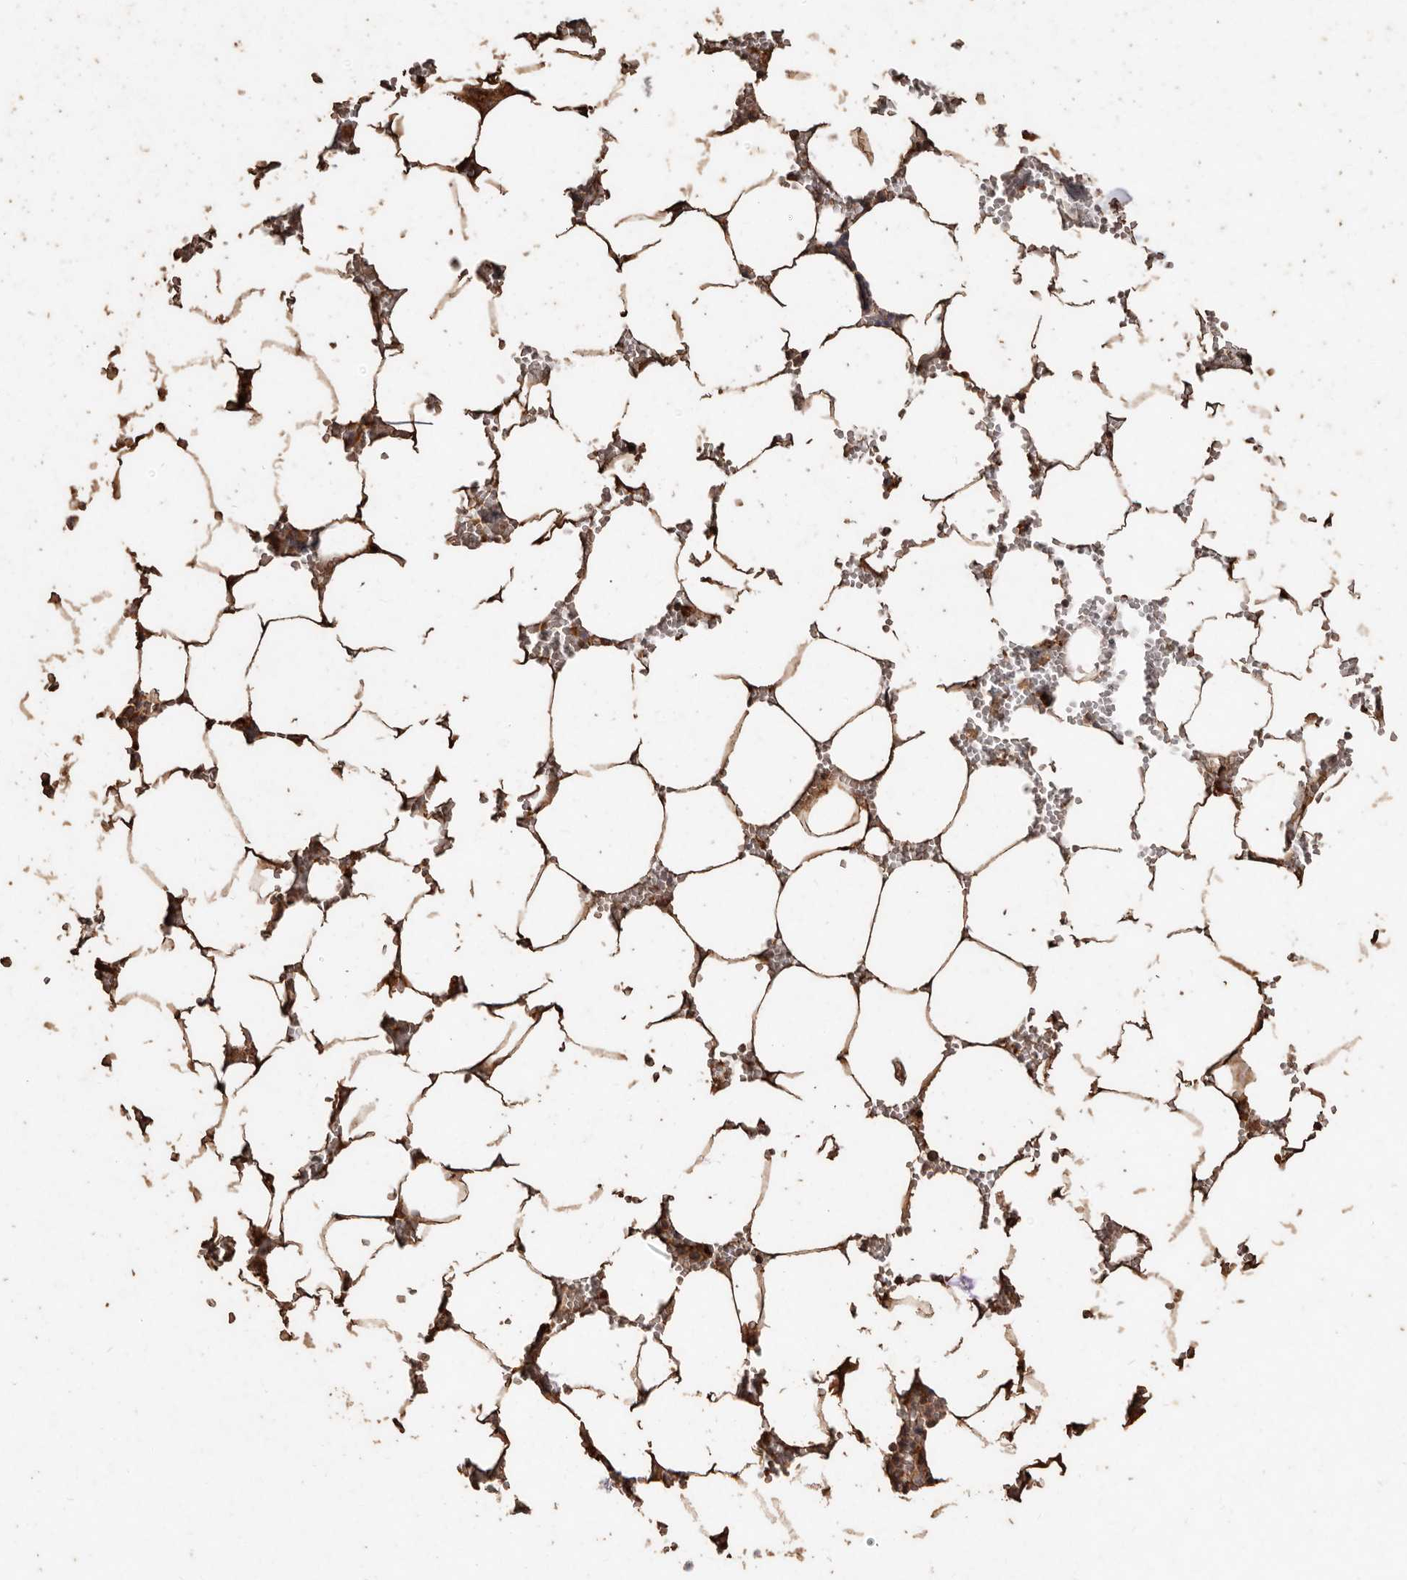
{"staining": {"intensity": "strong", "quantity": "25%-75%", "location": "cytoplasmic/membranous"}, "tissue": "bone marrow", "cell_type": "Hematopoietic cells", "image_type": "normal", "snomed": [{"axis": "morphology", "description": "Normal tissue, NOS"}, {"axis": "topography", "description": "Bone marrow"}], "caption": "Immunohistochemistry micrograph of unremarkable bone marrow: human bone marrow stained using immunohistochemistry demonstrates high levels of strong protein expression localized specifically in the cytoplasmic/membranous of hematopoietic cells, appearing as a cytoplasmic/membranous brown color.", "gene": "FARS2", "patient": {"sex": "male", "age": 70}}